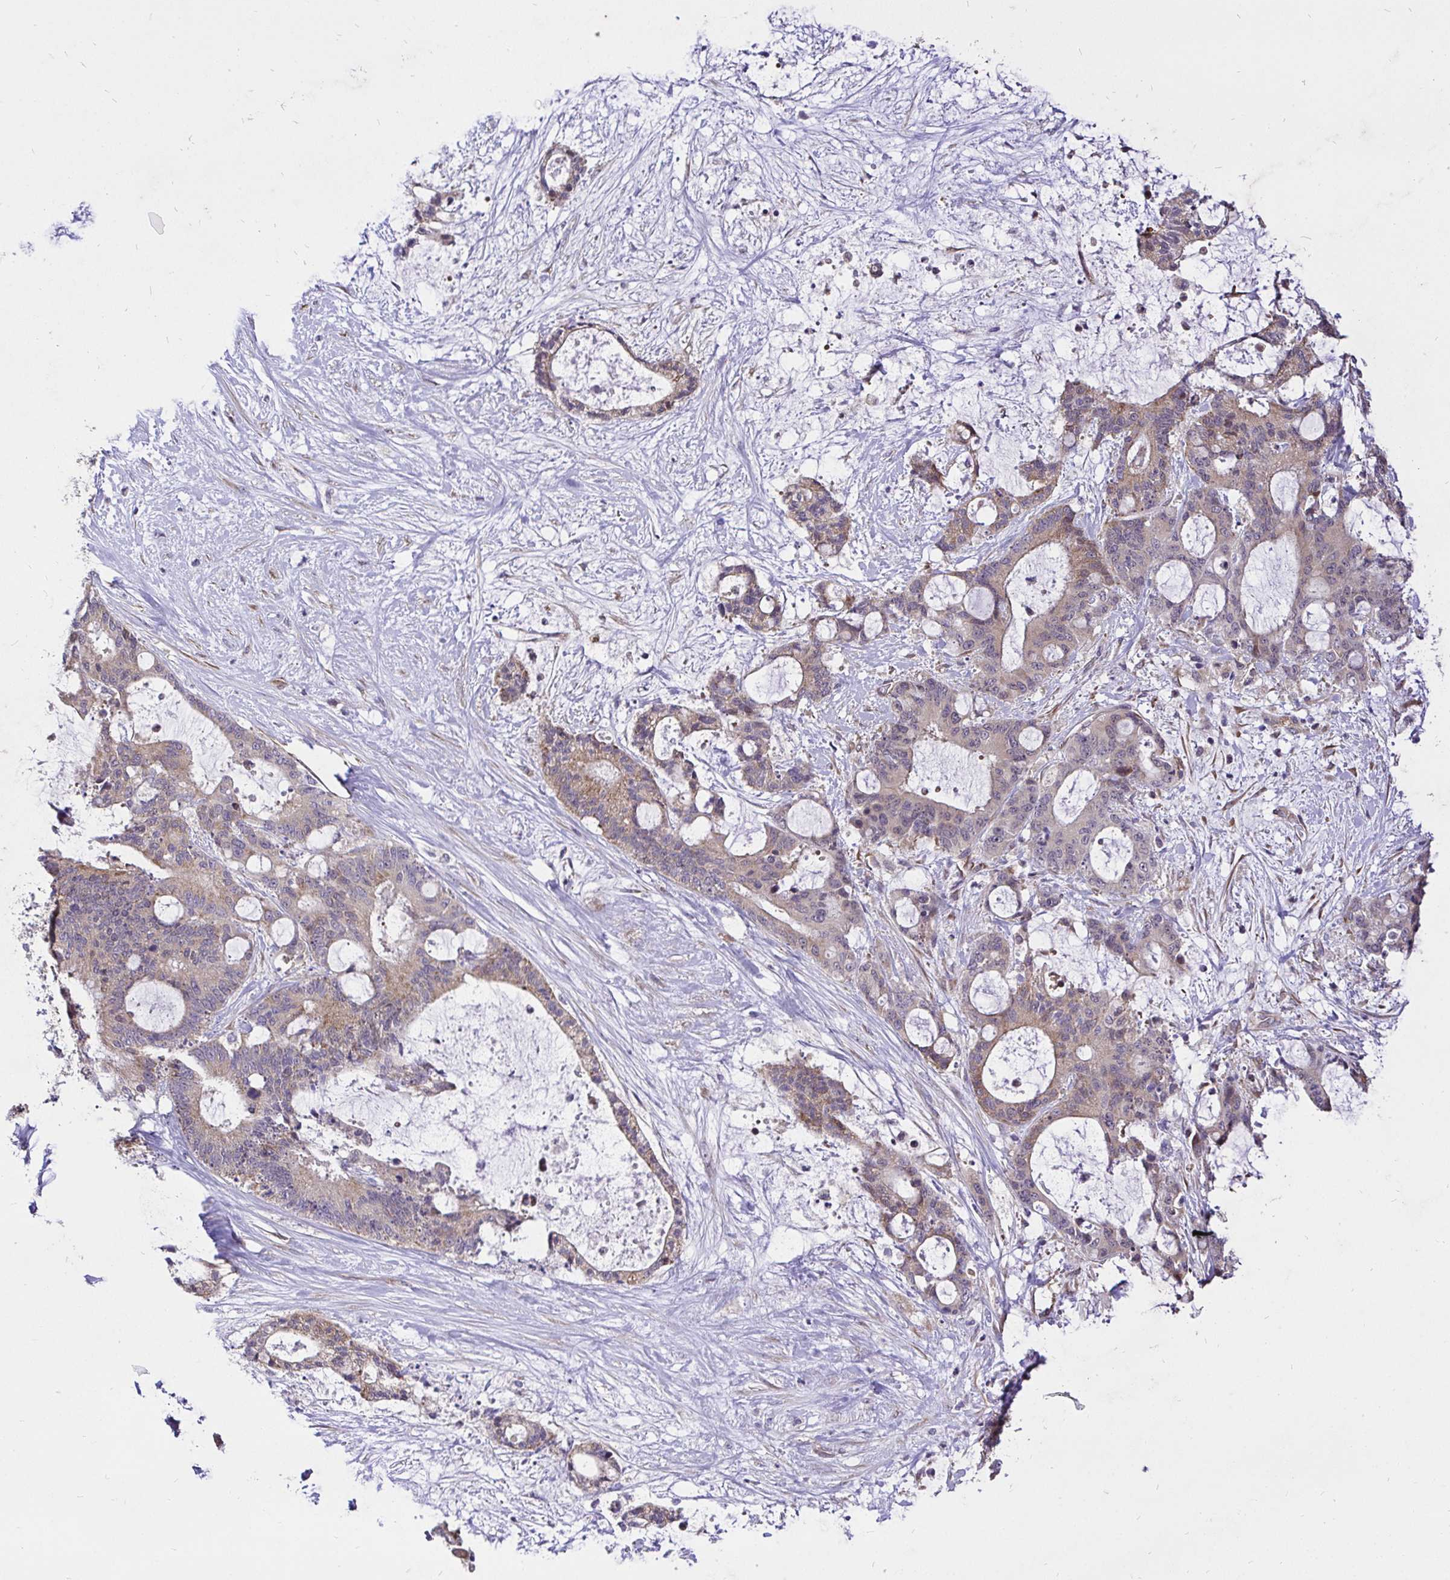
{"staining": {"intensity": "weak", "quantity": "25%-75%", "location": "cytoplasmic/membranous"}, "tissue": "liver cancer", "cell_type": "Tumor cells", "image_type": "cancer", "snomed": [{"axis": "morphology", "description": "Normal tissue, NOS"}, {"axis": "morphology", "description": "Cholangiocarcinoma"}, {"axis": "topography", "description": "Liver"}, {"axis": "topography", "description": "Peripheral nerve tissue"}], "caption": "Protein expression analysis of cholangiocarcinoma (liver) displays weak cytoplasmic/membranous positivity in about 25%-75% of tumor cells. (IHC, brightfield microscopy, high magnification).", "gene": "CCDC122", "patient": {"sex": "female", "age": 73}}